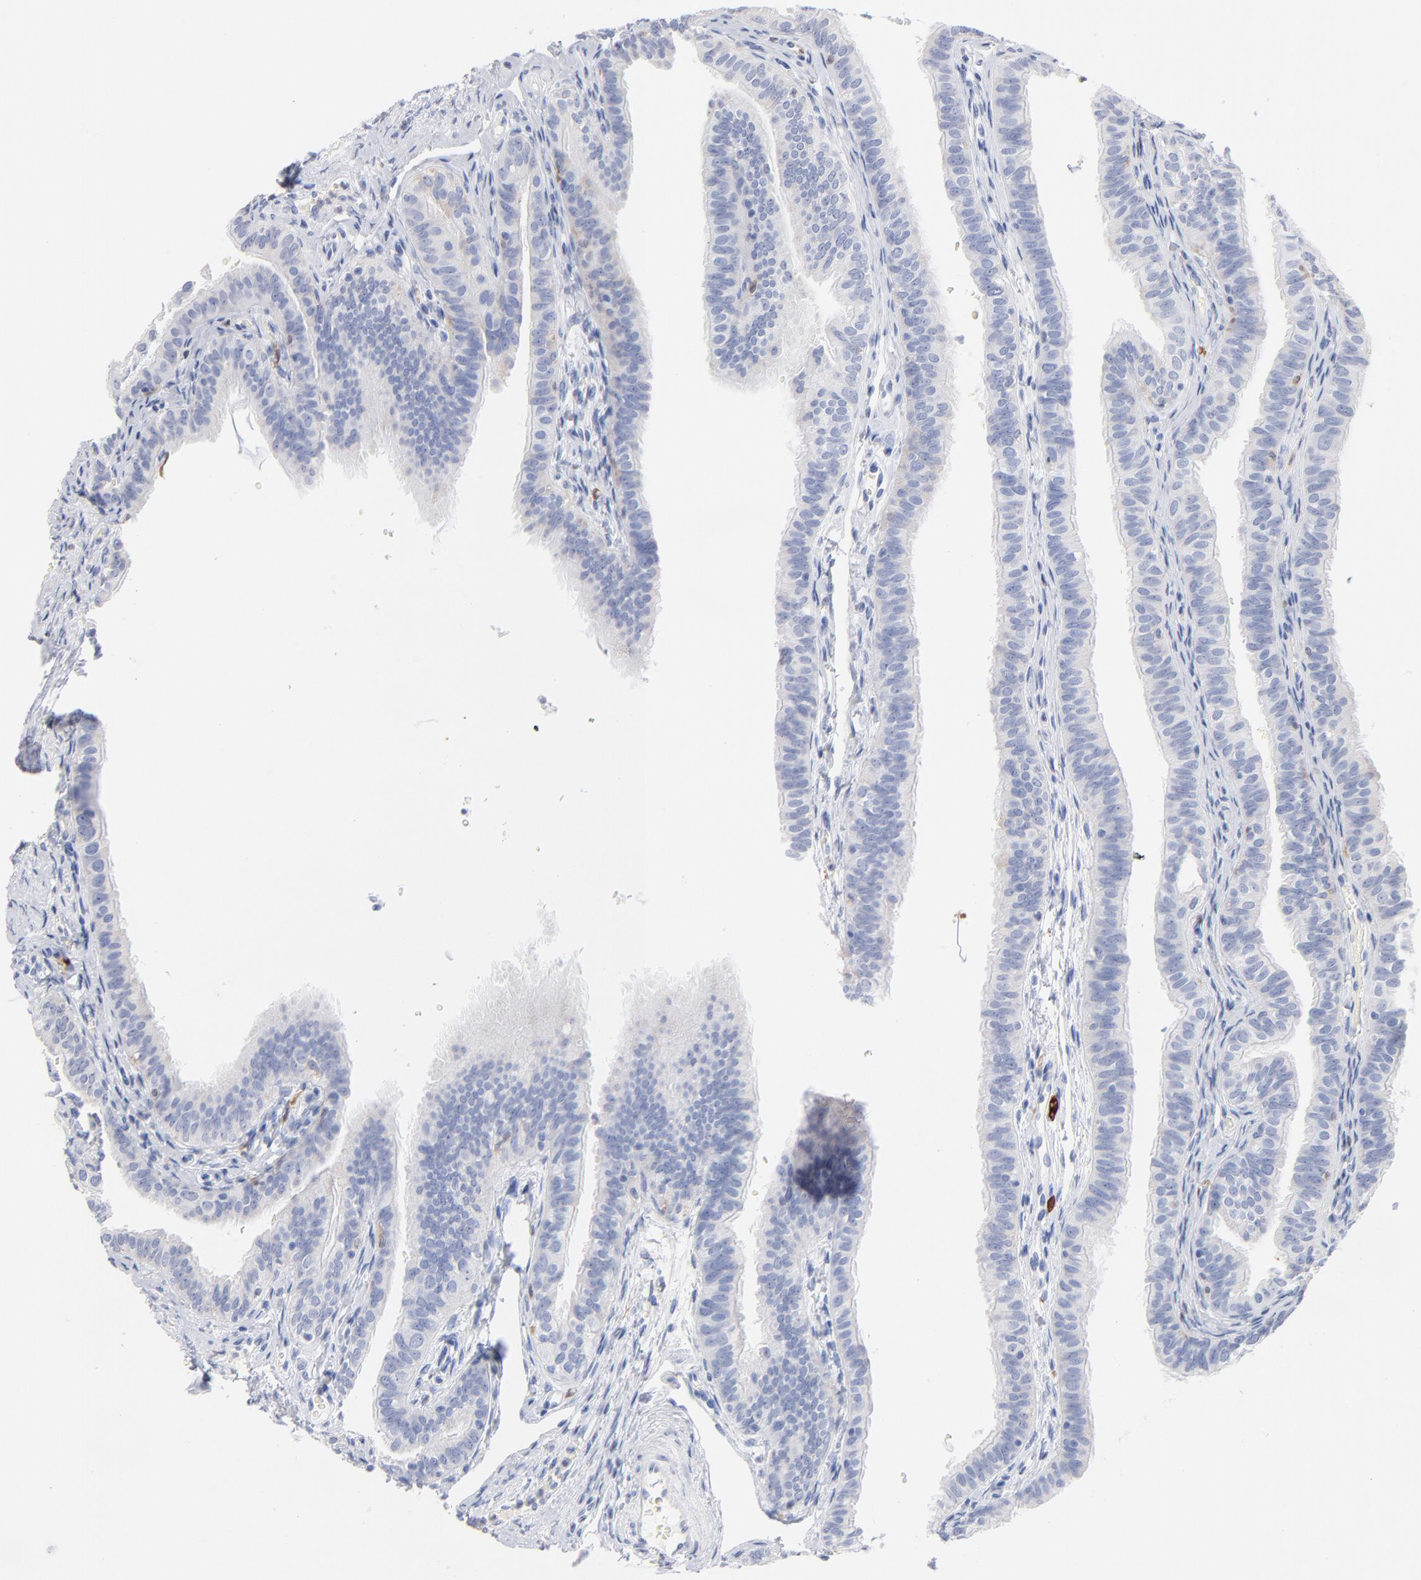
{"staining": {"intensity": "negative", "quantity": "none", "location": "none"}, "tissue": "fallopian tube", "cell_type": "Glandular cells", "image_type": "normal", "snomed": [{"axis": "morphology", "description": "Normal tissue, NOS"}, {"axis": "morphology", "description": "Dermoid, NOS"}, {"axis": "topography", "description": "Fallopian tube"}], "caption": "Protein analysis of unremarkable fallopian tube exhibits no significant positivity in glandular cells.", "gene": "IFIT2", "patient": {"sex": "female", "age": 33}}